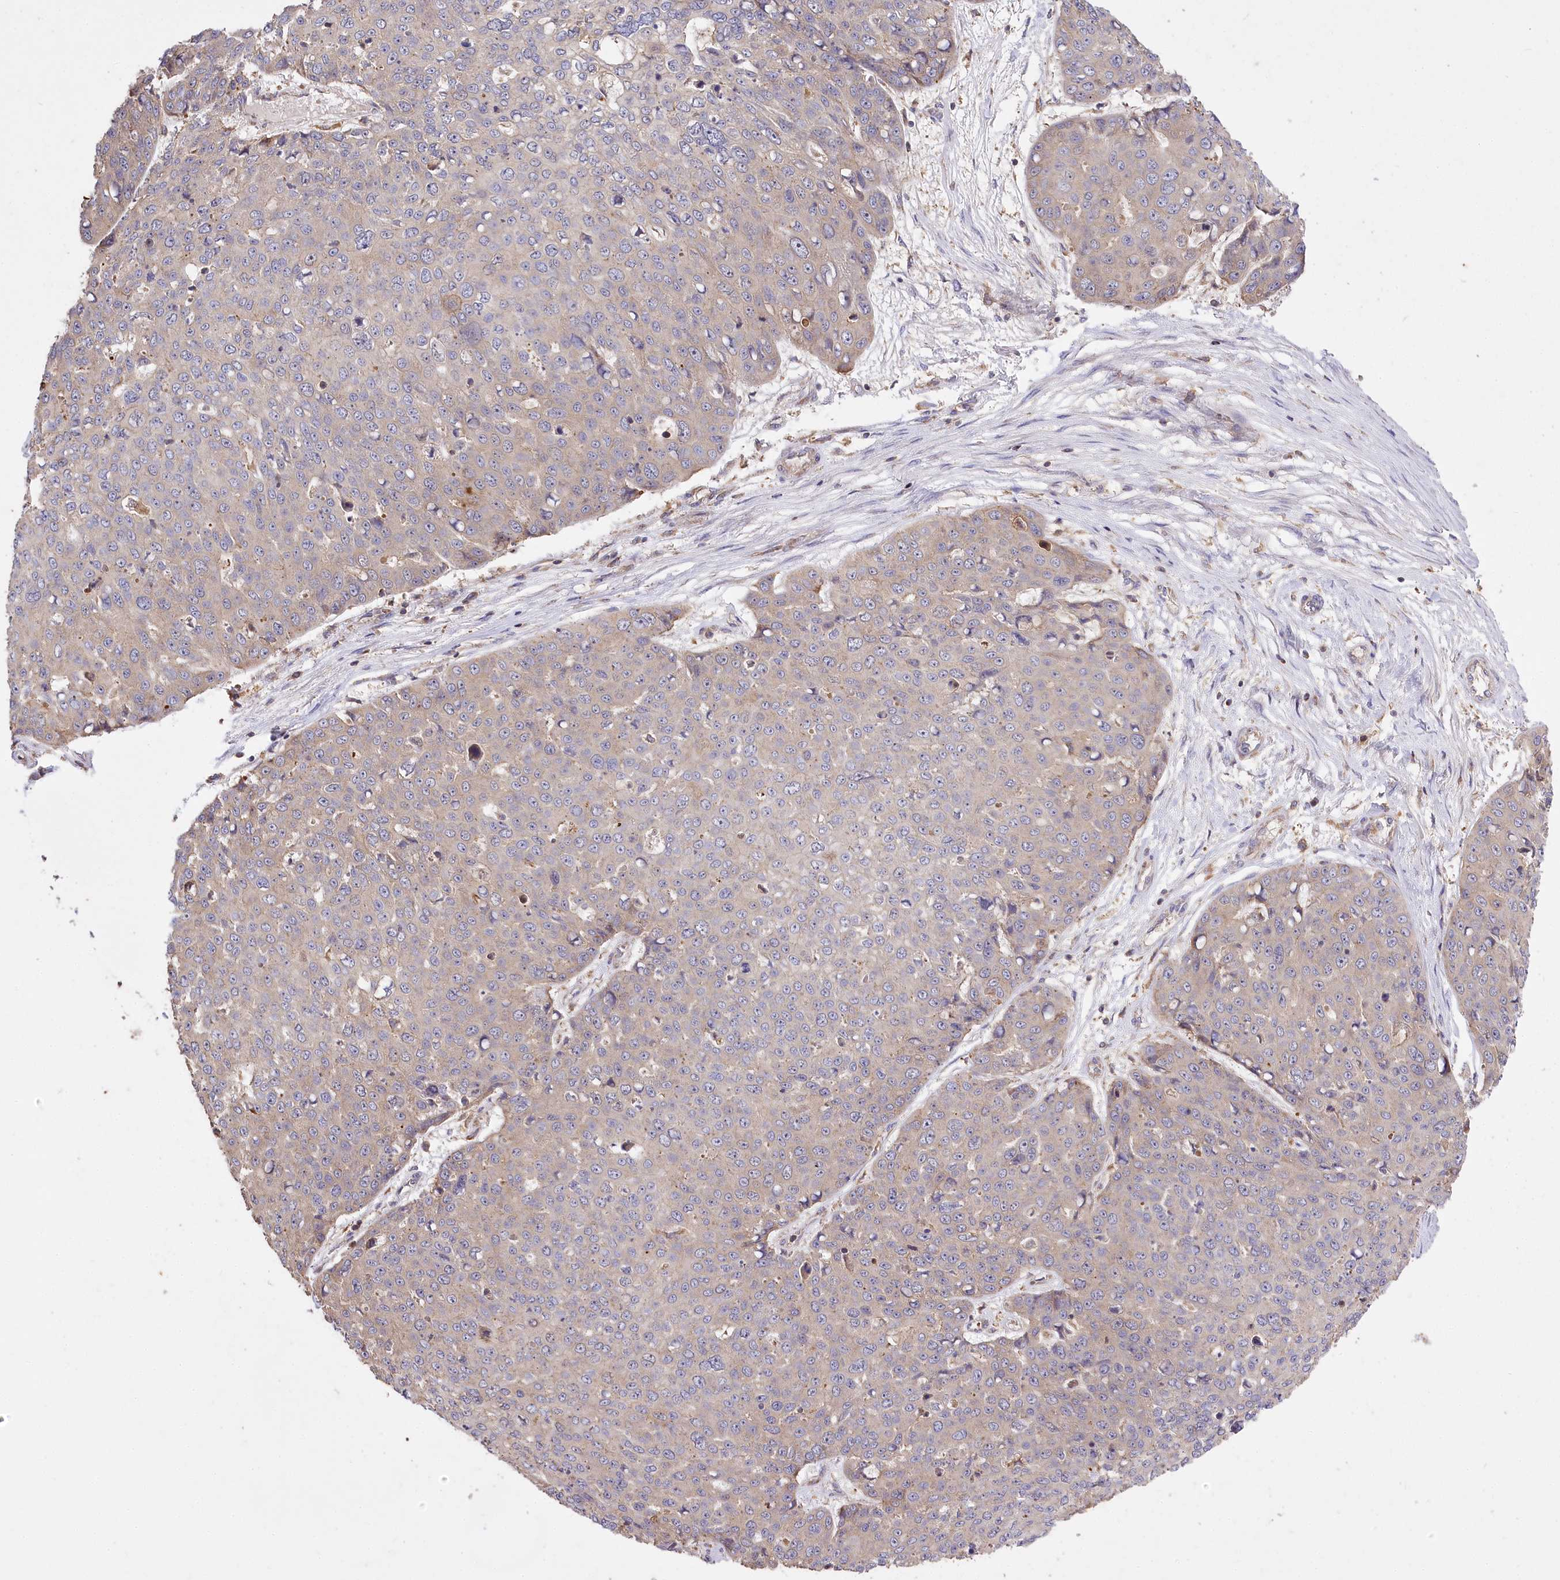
{"staining": {"intensity": "negative", "quantity": "none", "location": "none"}, "tissue": "skin cancer", "cell_type": "Tumor cells", "image_type": "cancer", "snomed": [{"axis": "morphology", "description": "Squamous cell carcinoma, NOS"}, {"axis": "topography", "description": "Skin"}], "caption": "IHC image of neoplastic tissue: skin cancer stained with DAB (3,3'-diaminobenzidine) displays no significant protein staining in tumor cells. (Brightfield microscopy of DAB (3,3'-diaminobenzidine) immunohistochemistry (IHC) at high magnification).", "gene": "CARD19", "patient": {"sex": "male", "age": 71}}